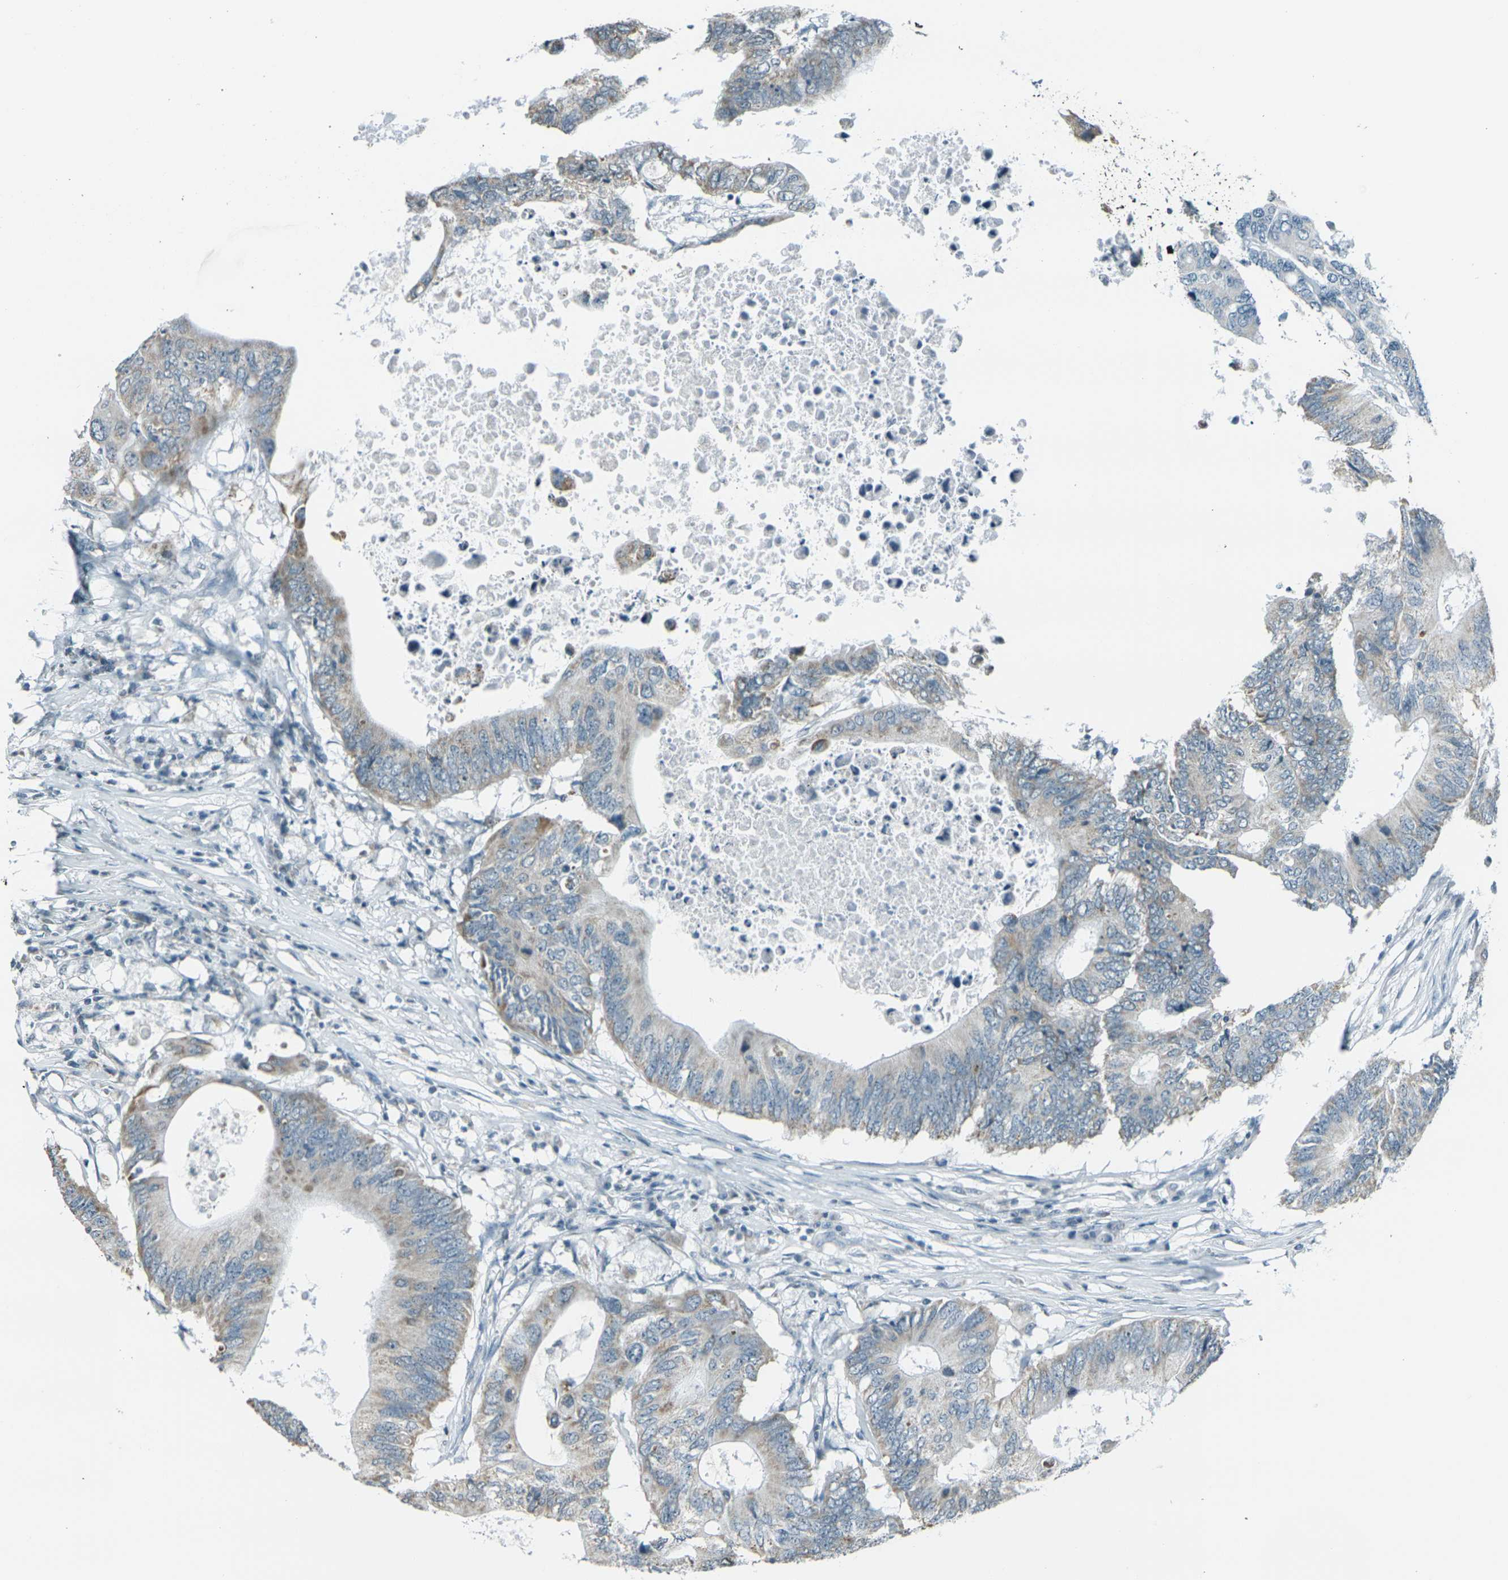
{"staining": {"intensity": "weak", "quantity": ">75%", "location": "cytoplasmic/membranous"}, "tissue": "colorectal cancer", "cell_type": "Tumor cells", "image_type": "cancer", "snomed": [{"axis": "morphology", "description": "Adenocarcinoma, NOS"}, {"axis": "topography", "description": "Colon"}], "caption": "Adenocarcinoma (colorectal) tissue shows weak cytoplasmic/membranous staining in about >75% of tumor cells, visualized by immunohistochemistry.", "gene": "H2BC1", "patient": {"sex": "male", "age": 71}}